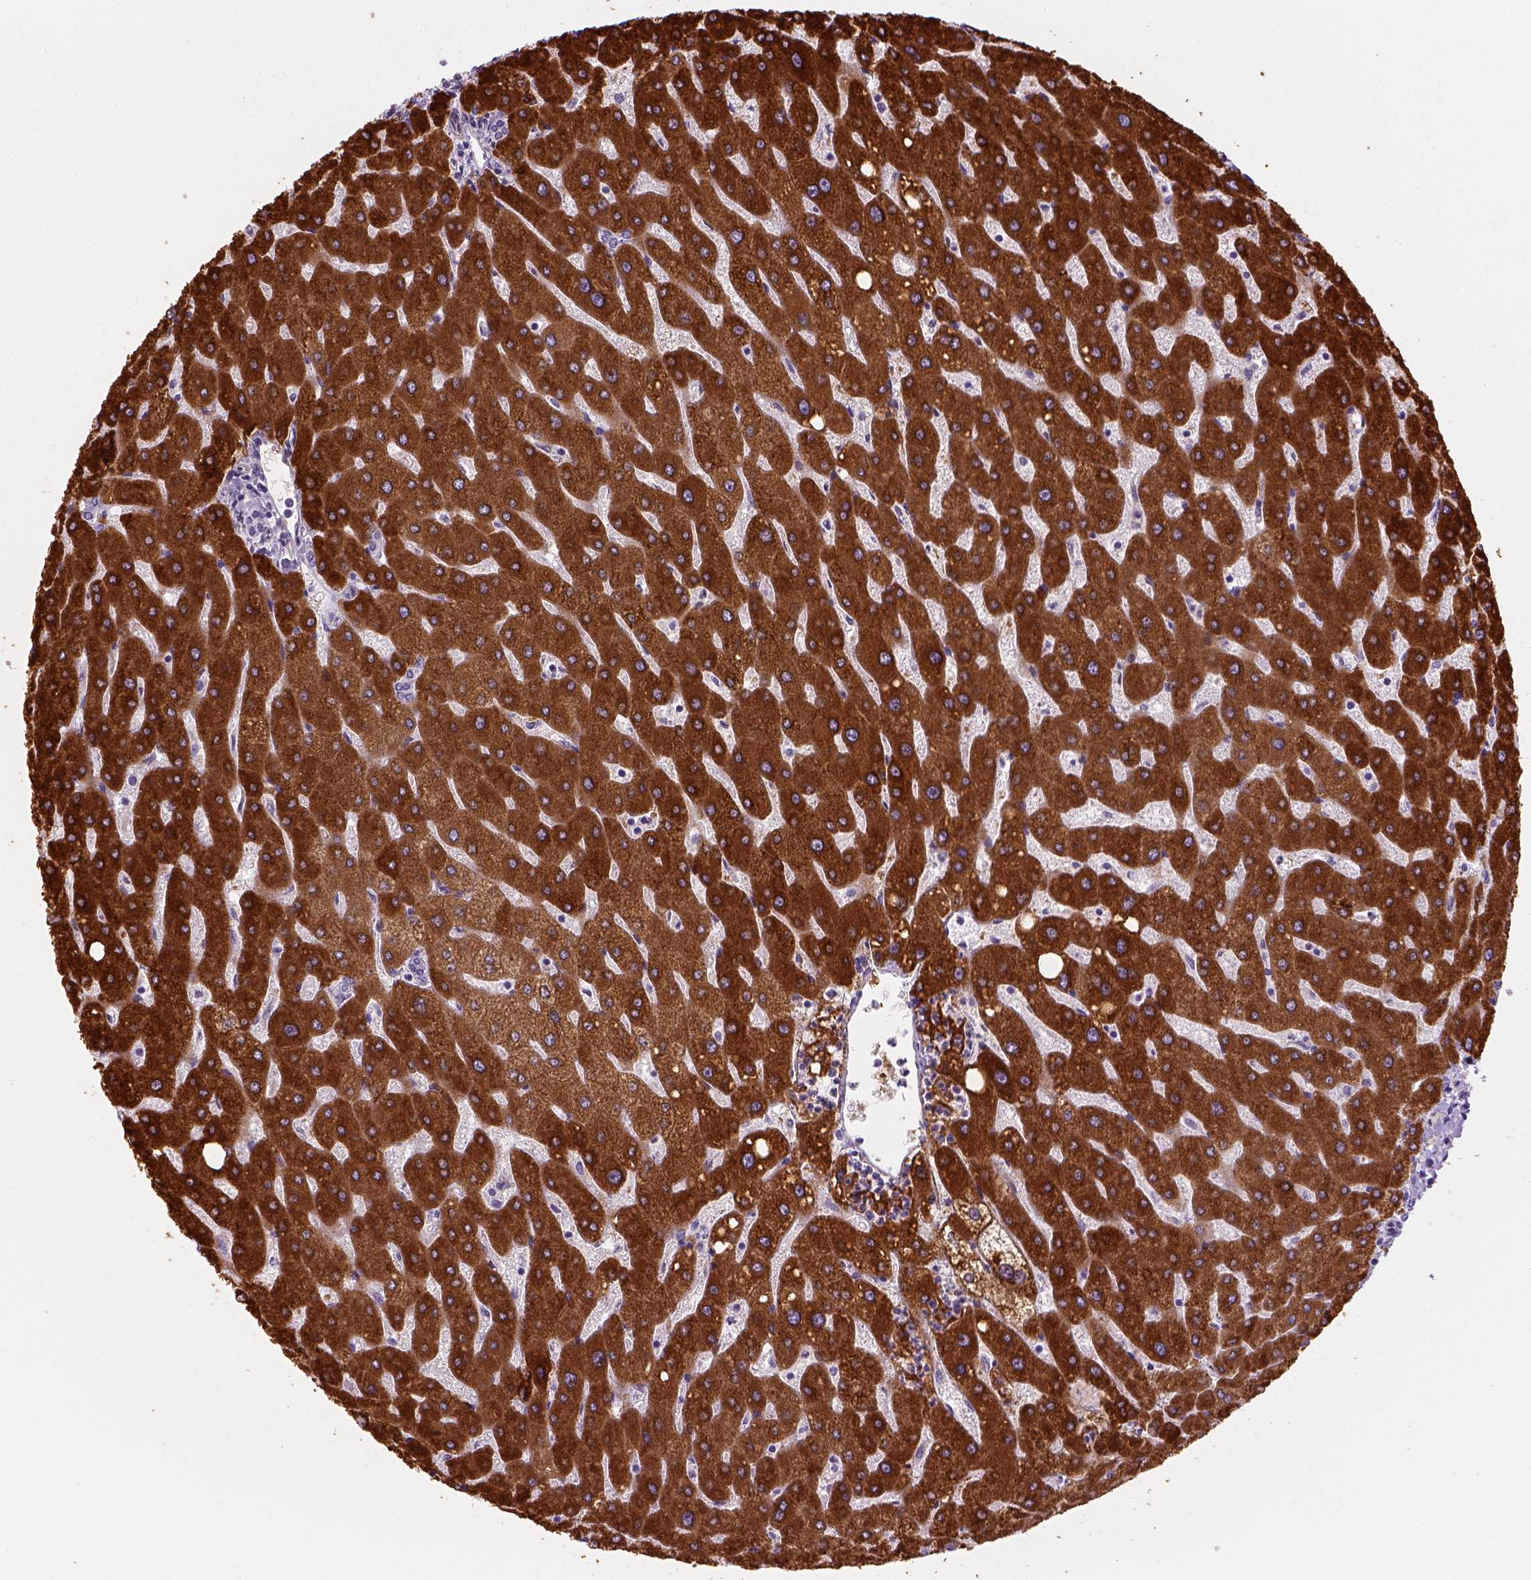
{"staining": {"intensity": "negative", "quantity": "none", "location": "none"}, "tissue": "liver", "cell_type": "Cholangiocytes", "image_type": "normal", "snomed": [{"axis": "morphology", "description": "Normal tissue, NOS"}, {"axis": "topography", "description": "Liver"}], "caption": "Histopathology image shows no significant protein positivity in cholangiocytes of unremarkable liver. (Stains: DAB immunohistochemistry (IHC) with hematoxylin counter stain, Microscopy: brightfield microscopy at high magnification).", "gene": "CES2", "patient": {"sex": "male", "age": 67}}